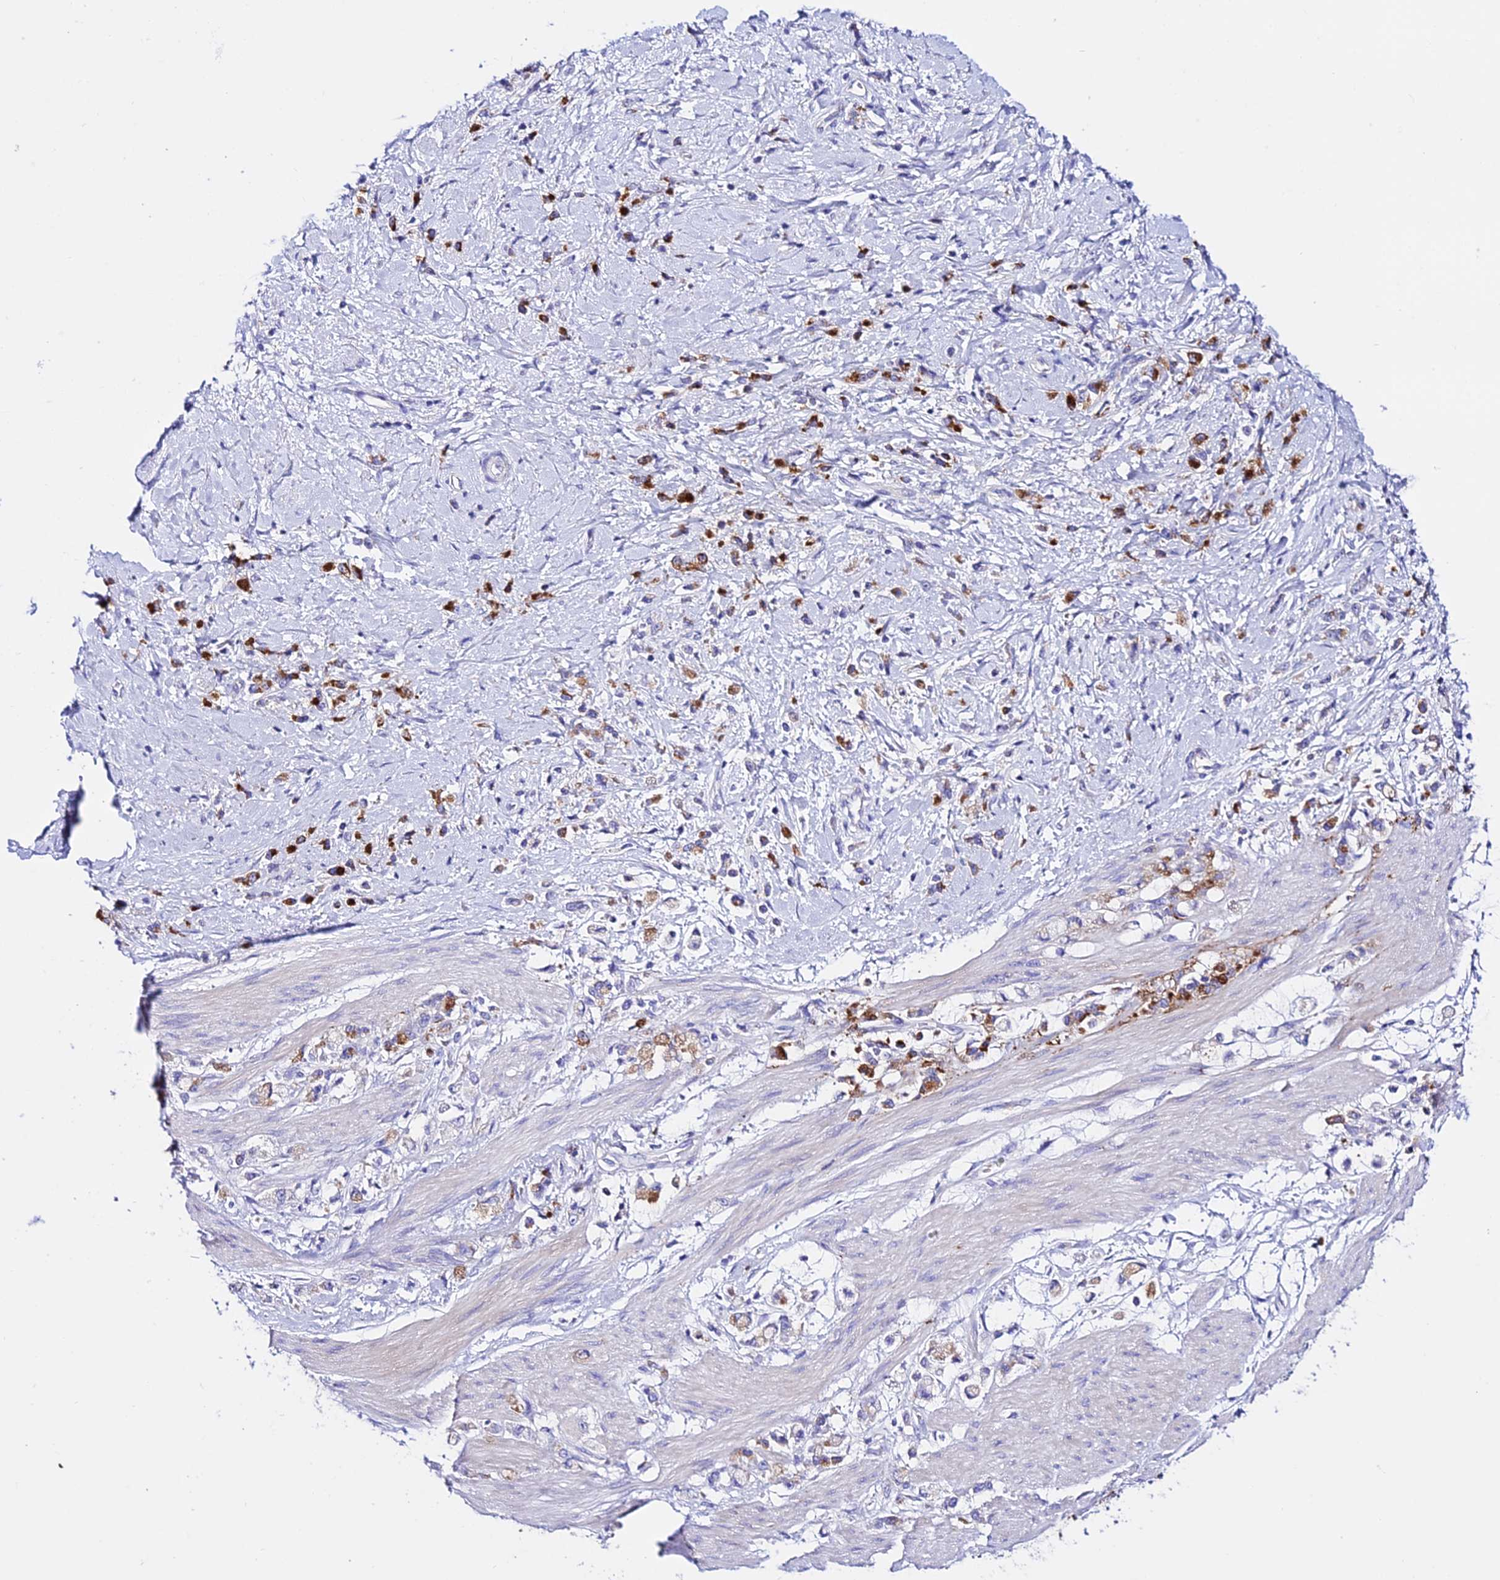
{"staining": {"intensity": "negative", "quantity": "none", "location": "none"}, "tissue": "stomach cancer", "cell_type": "Tumor cells", "image_type": "cancer", "snomed": [{"axis": "morphology", "description": "Adenocarcinoma, NOS"}, {"axis": "topography", "description": "Stomach"}], "caption": "This is a image of immunohistochemistry staining of stomach cancer (adenocarcinoma), which shows no staining in tumor cells.", "gene": "TMEM117", "patient": {"sex": "female", "age": 60}}